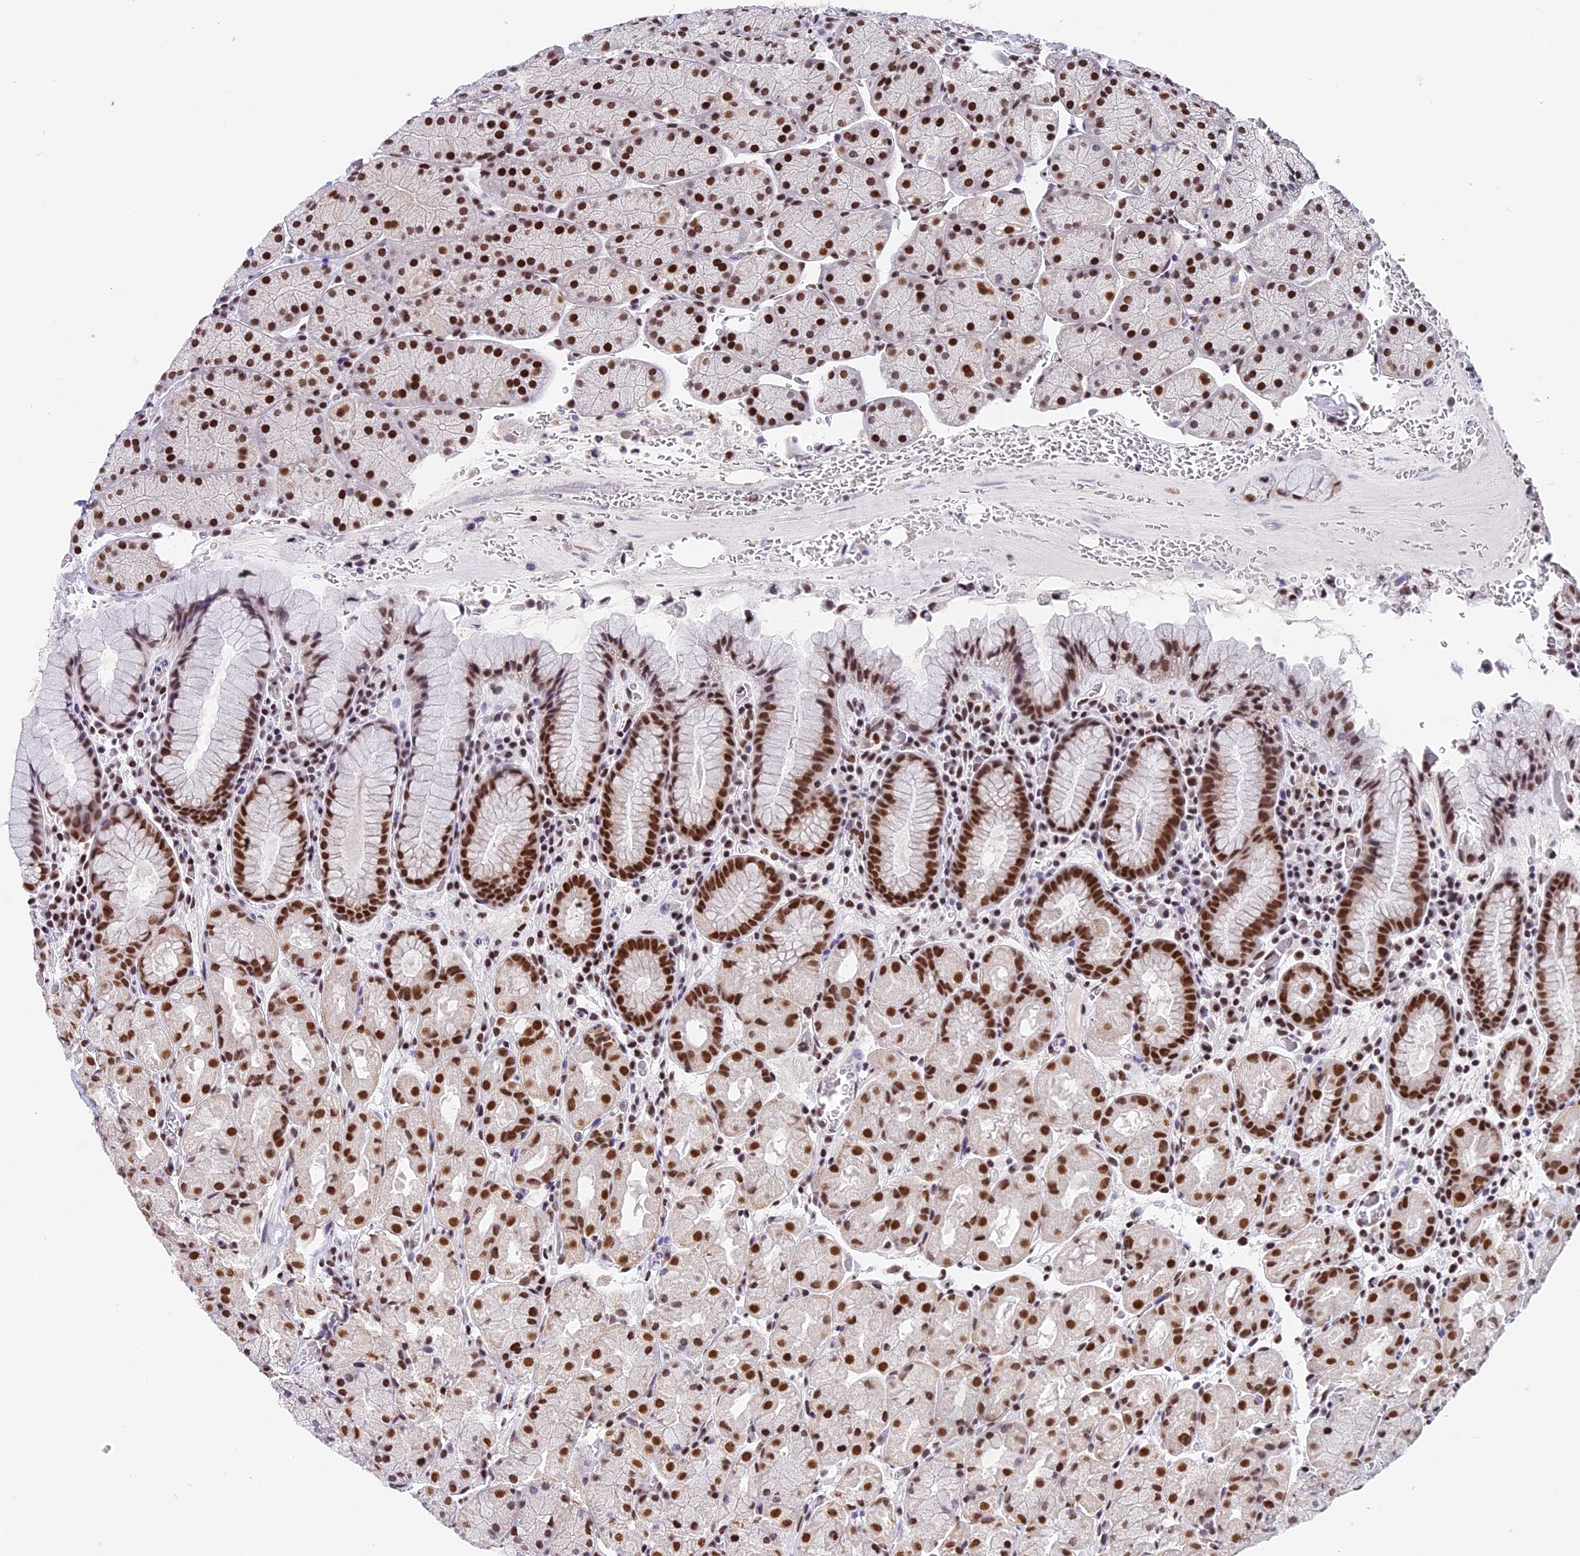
{"staining": {"intensity": "strong", "quantity": ">75%", "location": "nuclear"}, "tissue": "stomach", "cell_type": "Glandular cells", "image_type": "normal", "snomed": [{"axis": "morphology", "description": "Normal tissue, NOS"}, {"axis": "topography", "description": "Stomach, upper"}, {"axis": "topography", "description": "Stomach, lower"}], "caption": "Immunohistochemical staining of unremarkable human stomach exhibits >75% levels of strong nuclear protein expression in about >75% of glandular cells. (DAB IHC with brightfield microscopy, high magnification).", "gene": "SBNO1", "patient": {"sex": "male", "age": 80}}